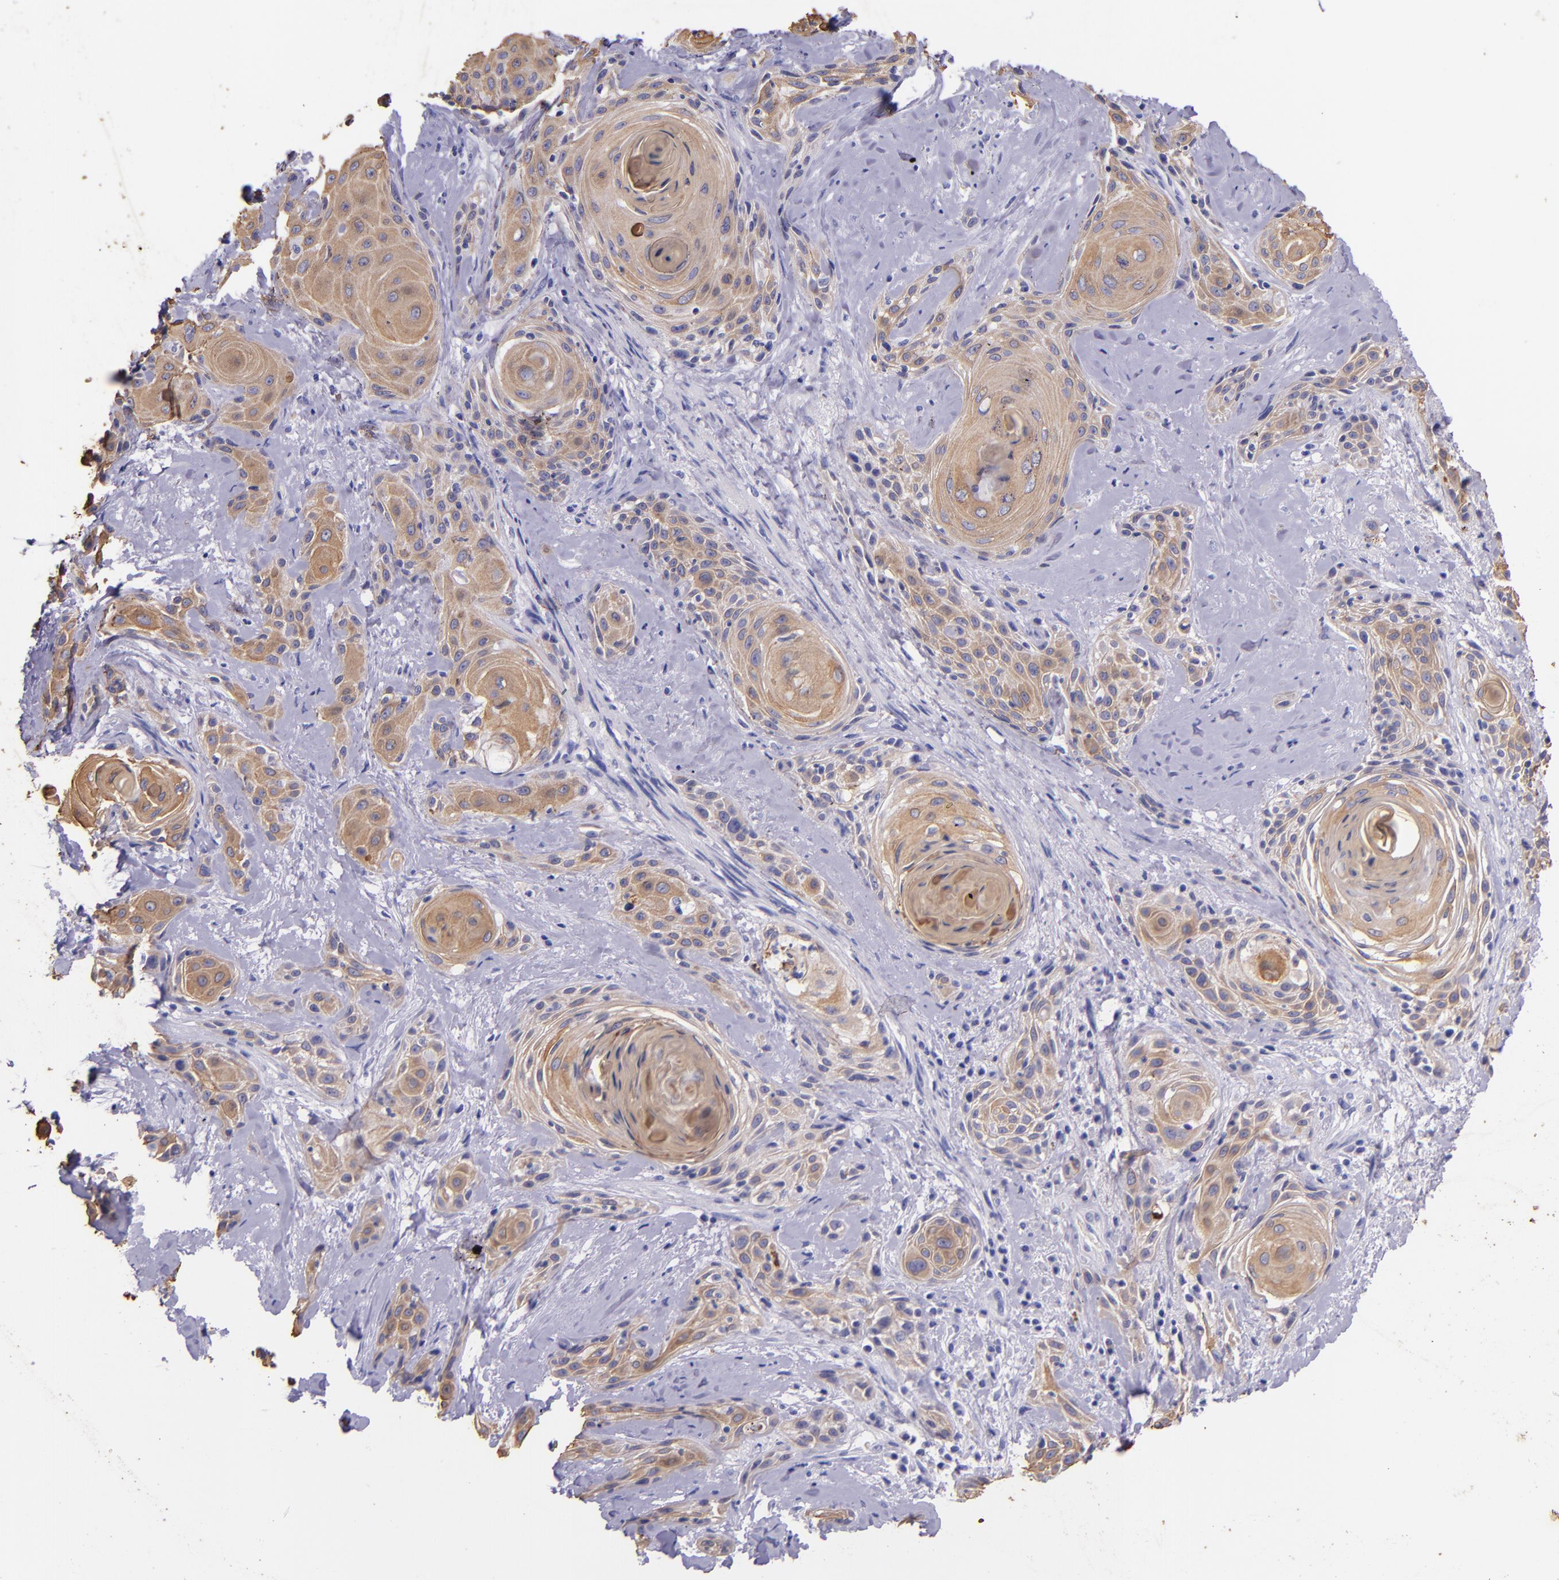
{"staining": {"intensity": "moderate", "quantity": ">75%", "location": "cytoplasmic/membranous"}, "tissue": "skin cancer", "cell_type": "Tumor cells", "image_type": "cancer", "snomed": [{"axis": "morphology", "description": "Squamous cell carcinoma, NOS"}, {"axis": "topography", "description": "Skin"}, {"axis": "topography", "description": "Anal"}], "caption": "Protein staining of squamous cell carcinoma (skin) tissue shows moderate cytoplasmic/membranous staining in about >75% of tumor cells.", "gene": "KRT4", "patient": {"sex": "male", "age": 64}}